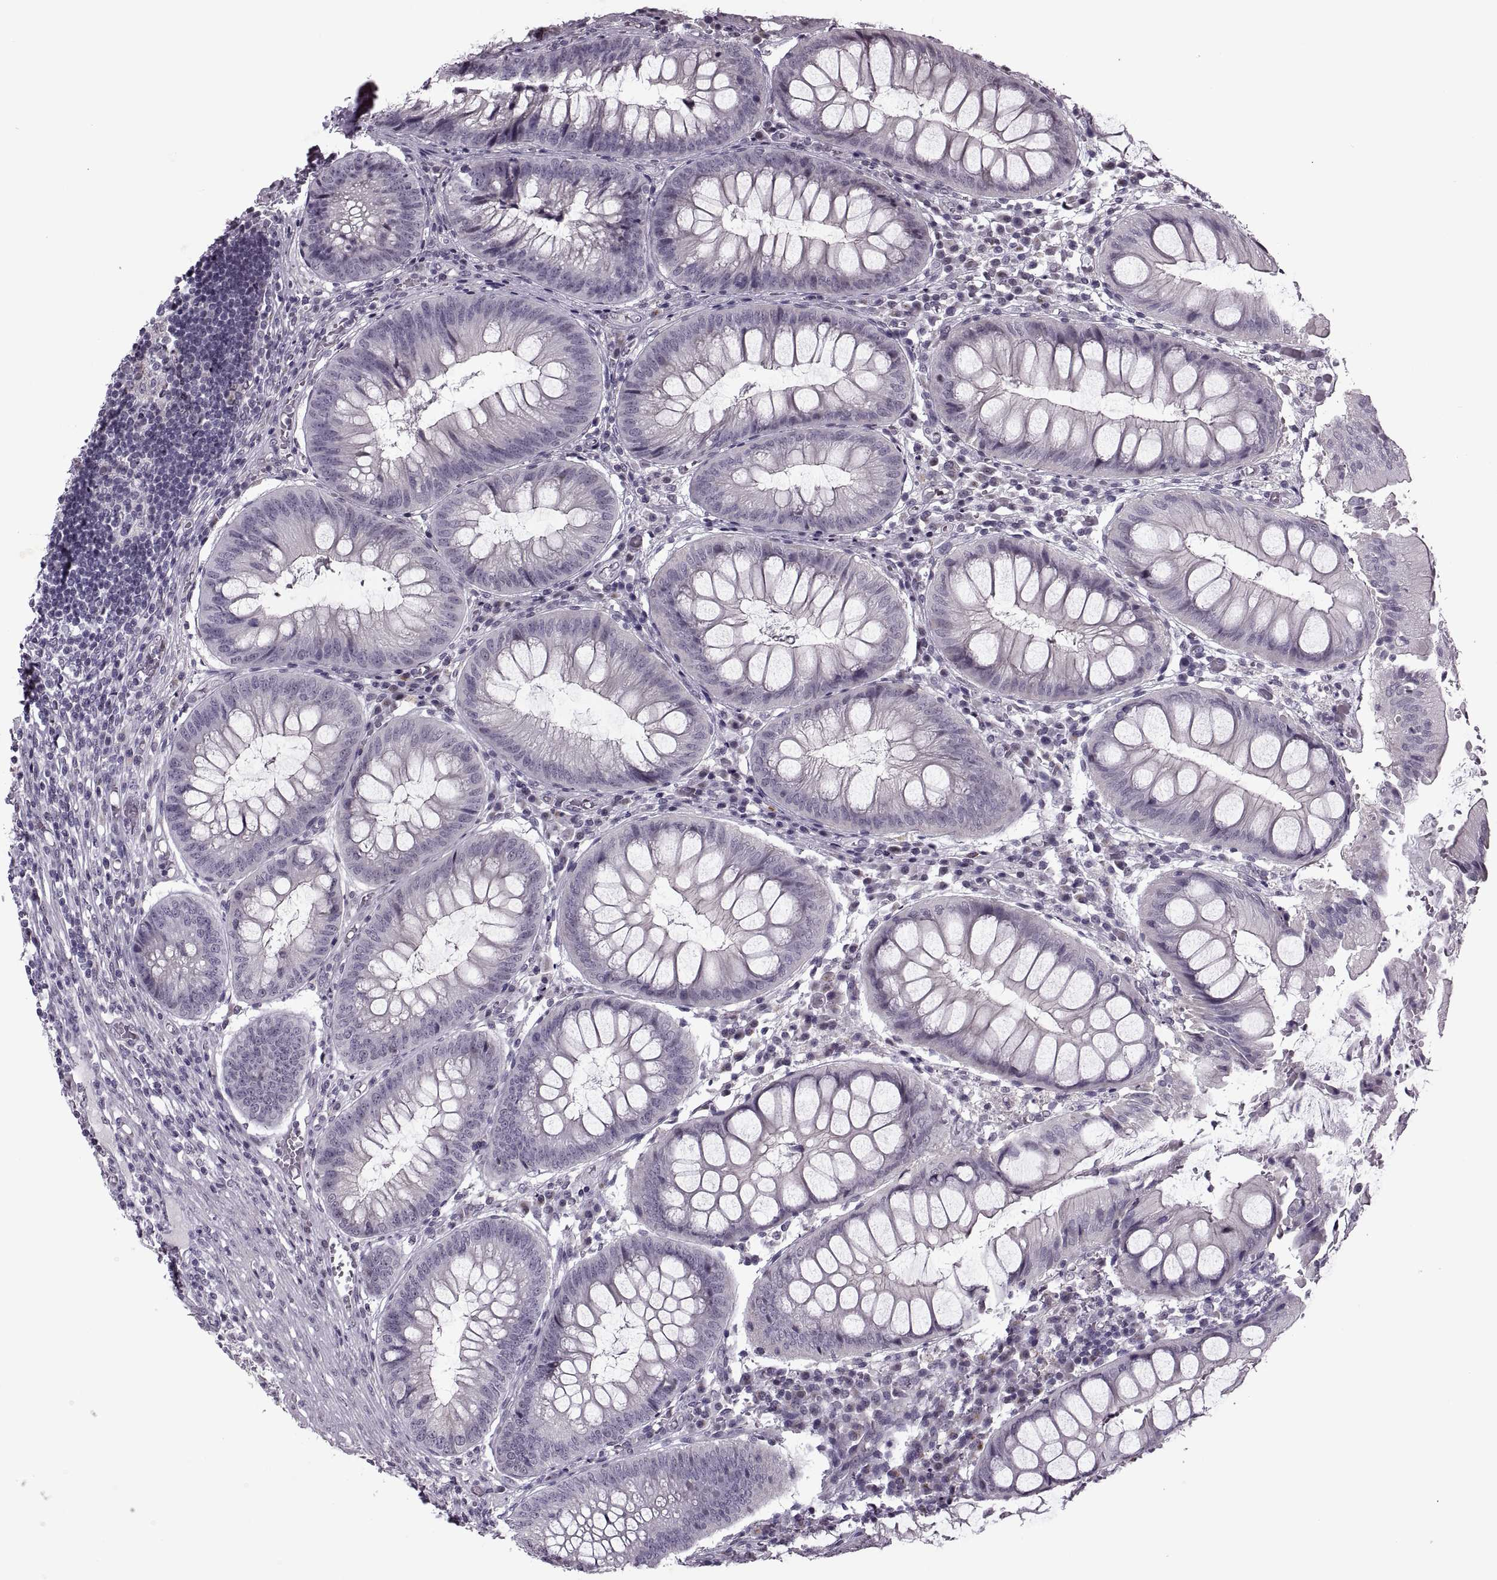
{"staining": {"intensity": "negative", "quantity": "none", "location": "none"}, "tissue": "appendix", "cell_type": "Glandular cells", "image_type": "normal", "snomed": [{"axis": "morphology", "description": "Normal tissue, NOS"}, {"axis": "morphology", "description": "Inflammation, NOS"}, {"axis": "topography", "description": "Appendix"}], "caption": "IHC histopathology image of normal appendix stained for a protein (brown), which shows no positivity in glandular cells.", "gene": "PRSS37", "patient": {"sex": "male", "age": 16}}